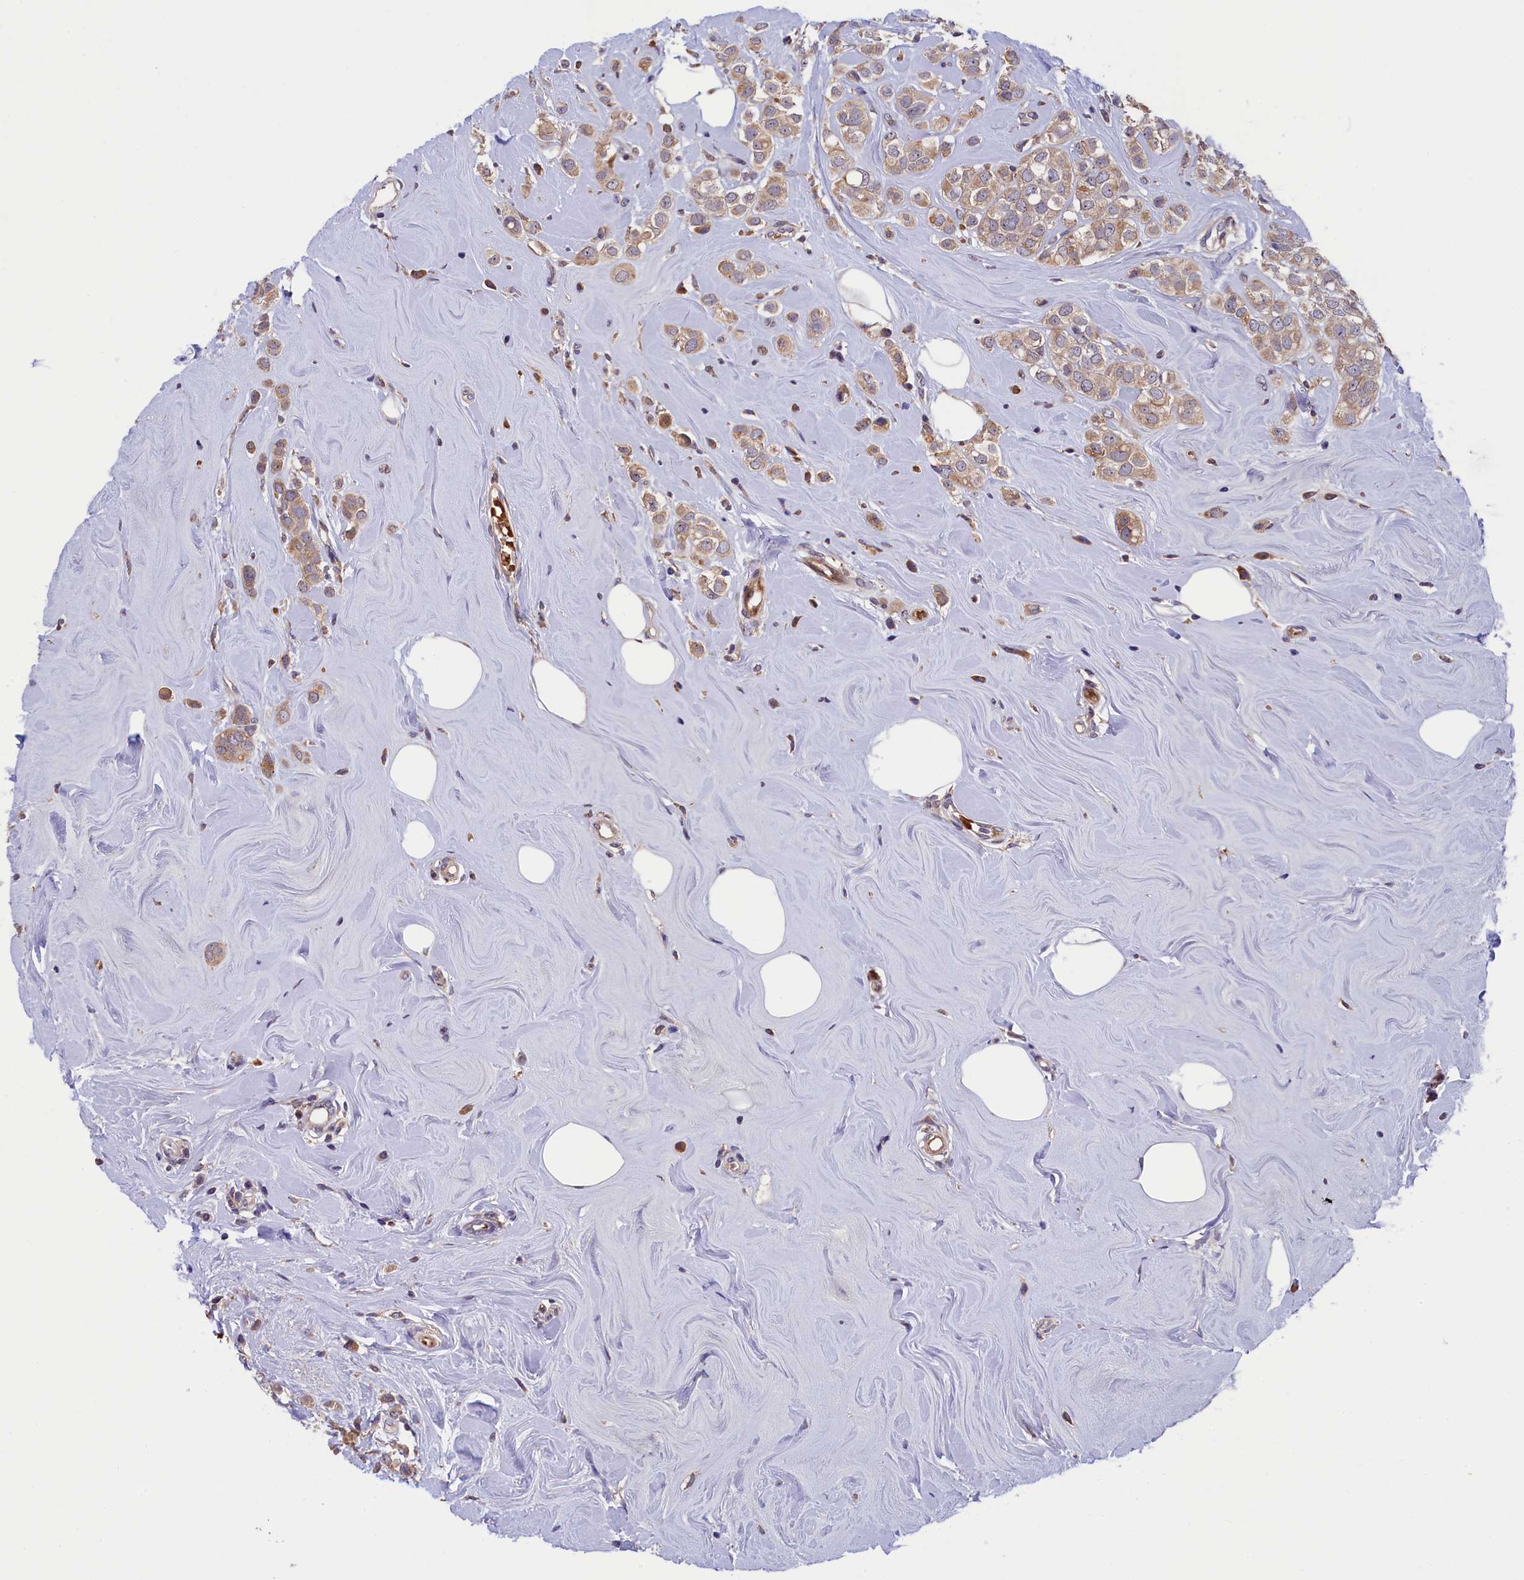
{"staining": {"intensity": "weak", "quantity": ">75%", "location": "cytoplasmic/membranous"}, "tissue": "breast cancer", "cell_type": "Tumor cells", "image_type": "cancer", "snomed": [{"axis": "morphology", "description": "Lobular carcinoma"}, {"axis": "topography", "description": "Breast"}], "caption": "Breast cancer stained with DAB (3,3'-diaminobenzidine) immunohistochemistry (IHC) shows low levels of weak cytoplasmic/membranous positivity in about >75% of tumor cells. The staining was performed using DAB, with brown indicating positive protein expression. Nuclei are stained blue with hematoxylin.", "gene": "CCDC9B", "patient": {"sex": "female", "age": 47}}